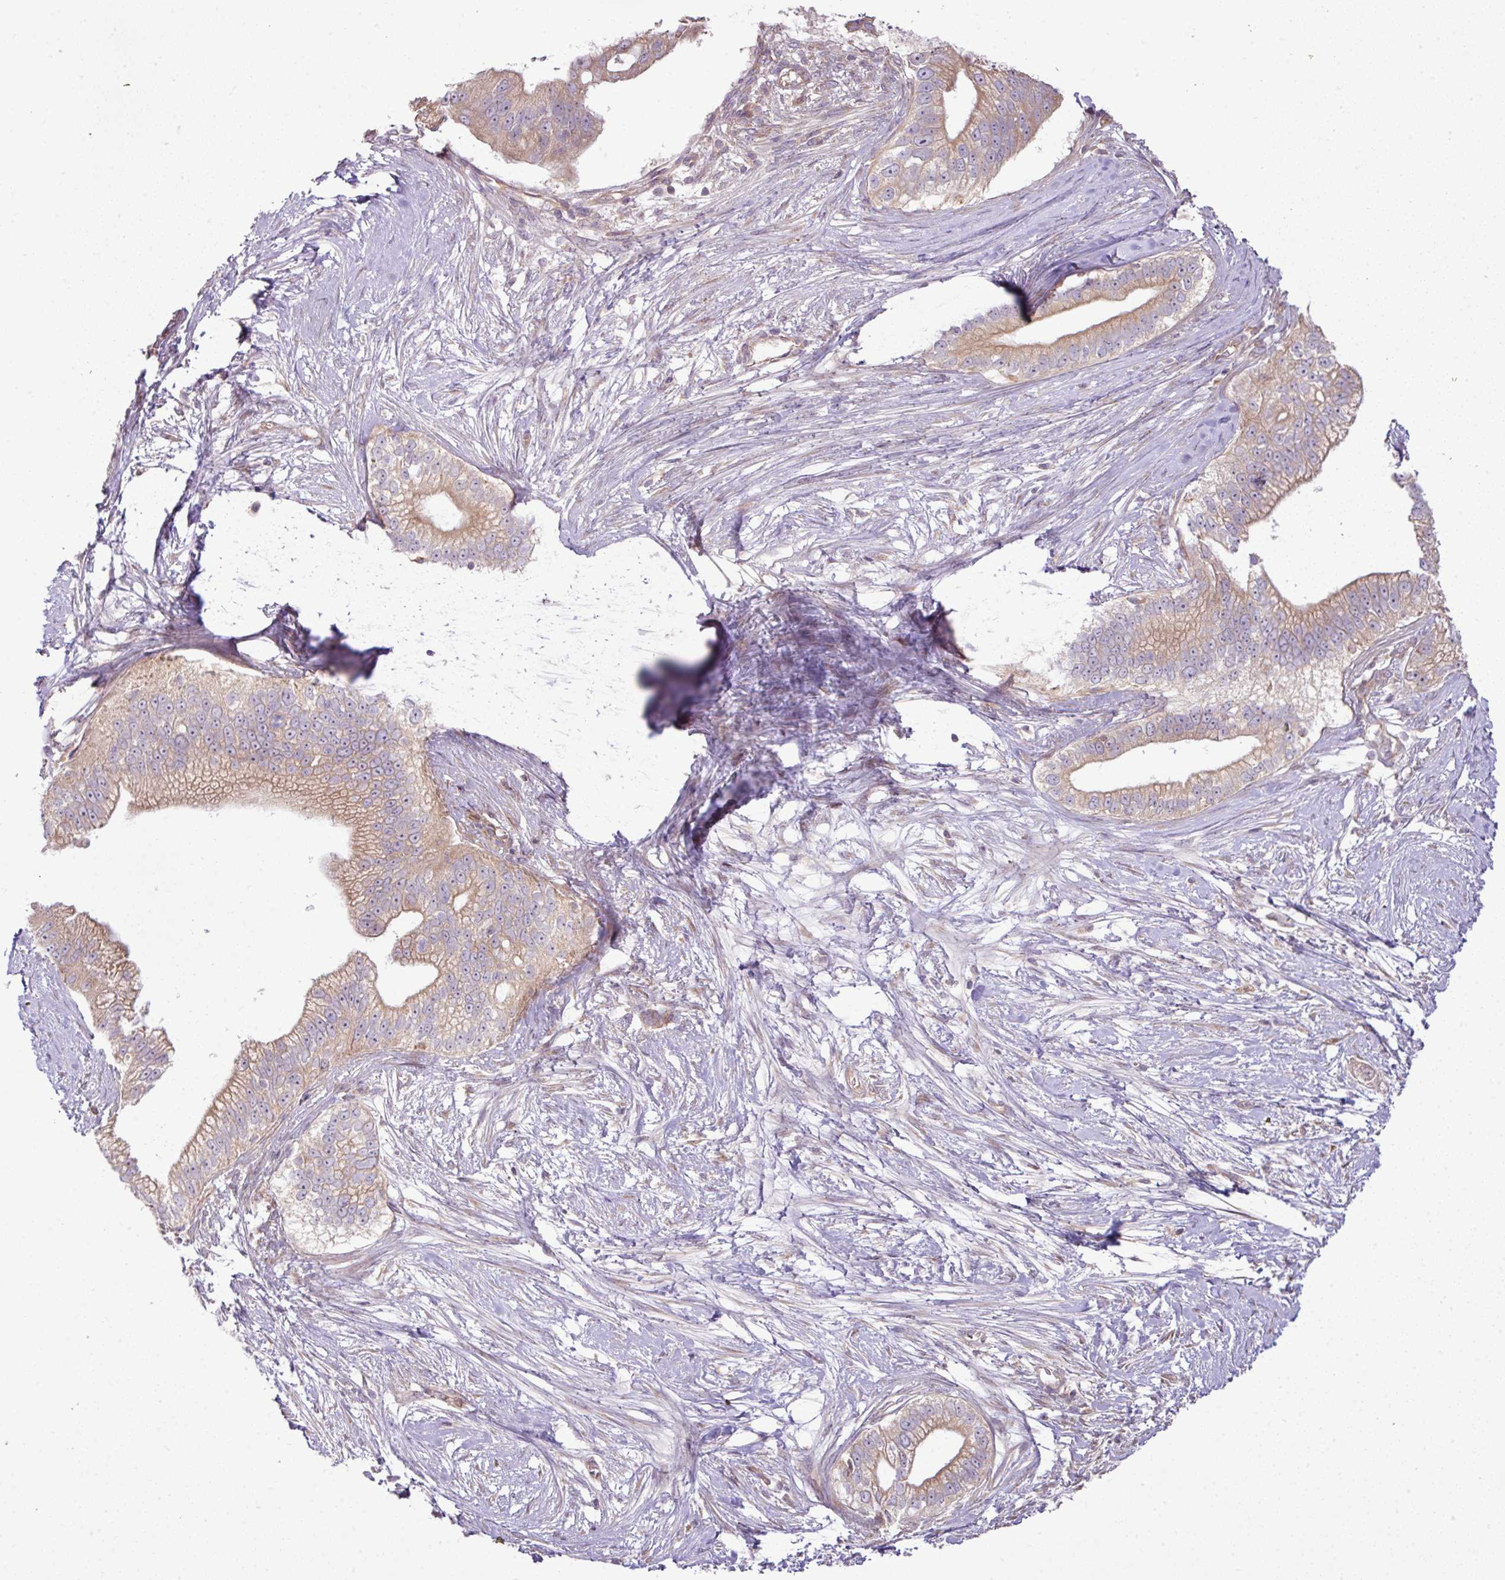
{"staining": {"intensity": "weak", "quantity": "25%-75%", "location": "cytoplasmic/membranous"}, "tissue": "pancreatic cancer", "cell_type": "Tumor cells", "image_type": "cancer", "snomed": [{"axis": "morphology", "description": "Adenocarcinoma, NOS"}, {"axis": "topography", "description": "Pancreas"}], "caption": "Pancreatic cancer stained with DAB IHC shows low levels of weak cytoplasmic/membranous expression in about 25%-75% of tumor cells.", "gene": "COX18", "patient": {"sex": "male", "age": 70}}